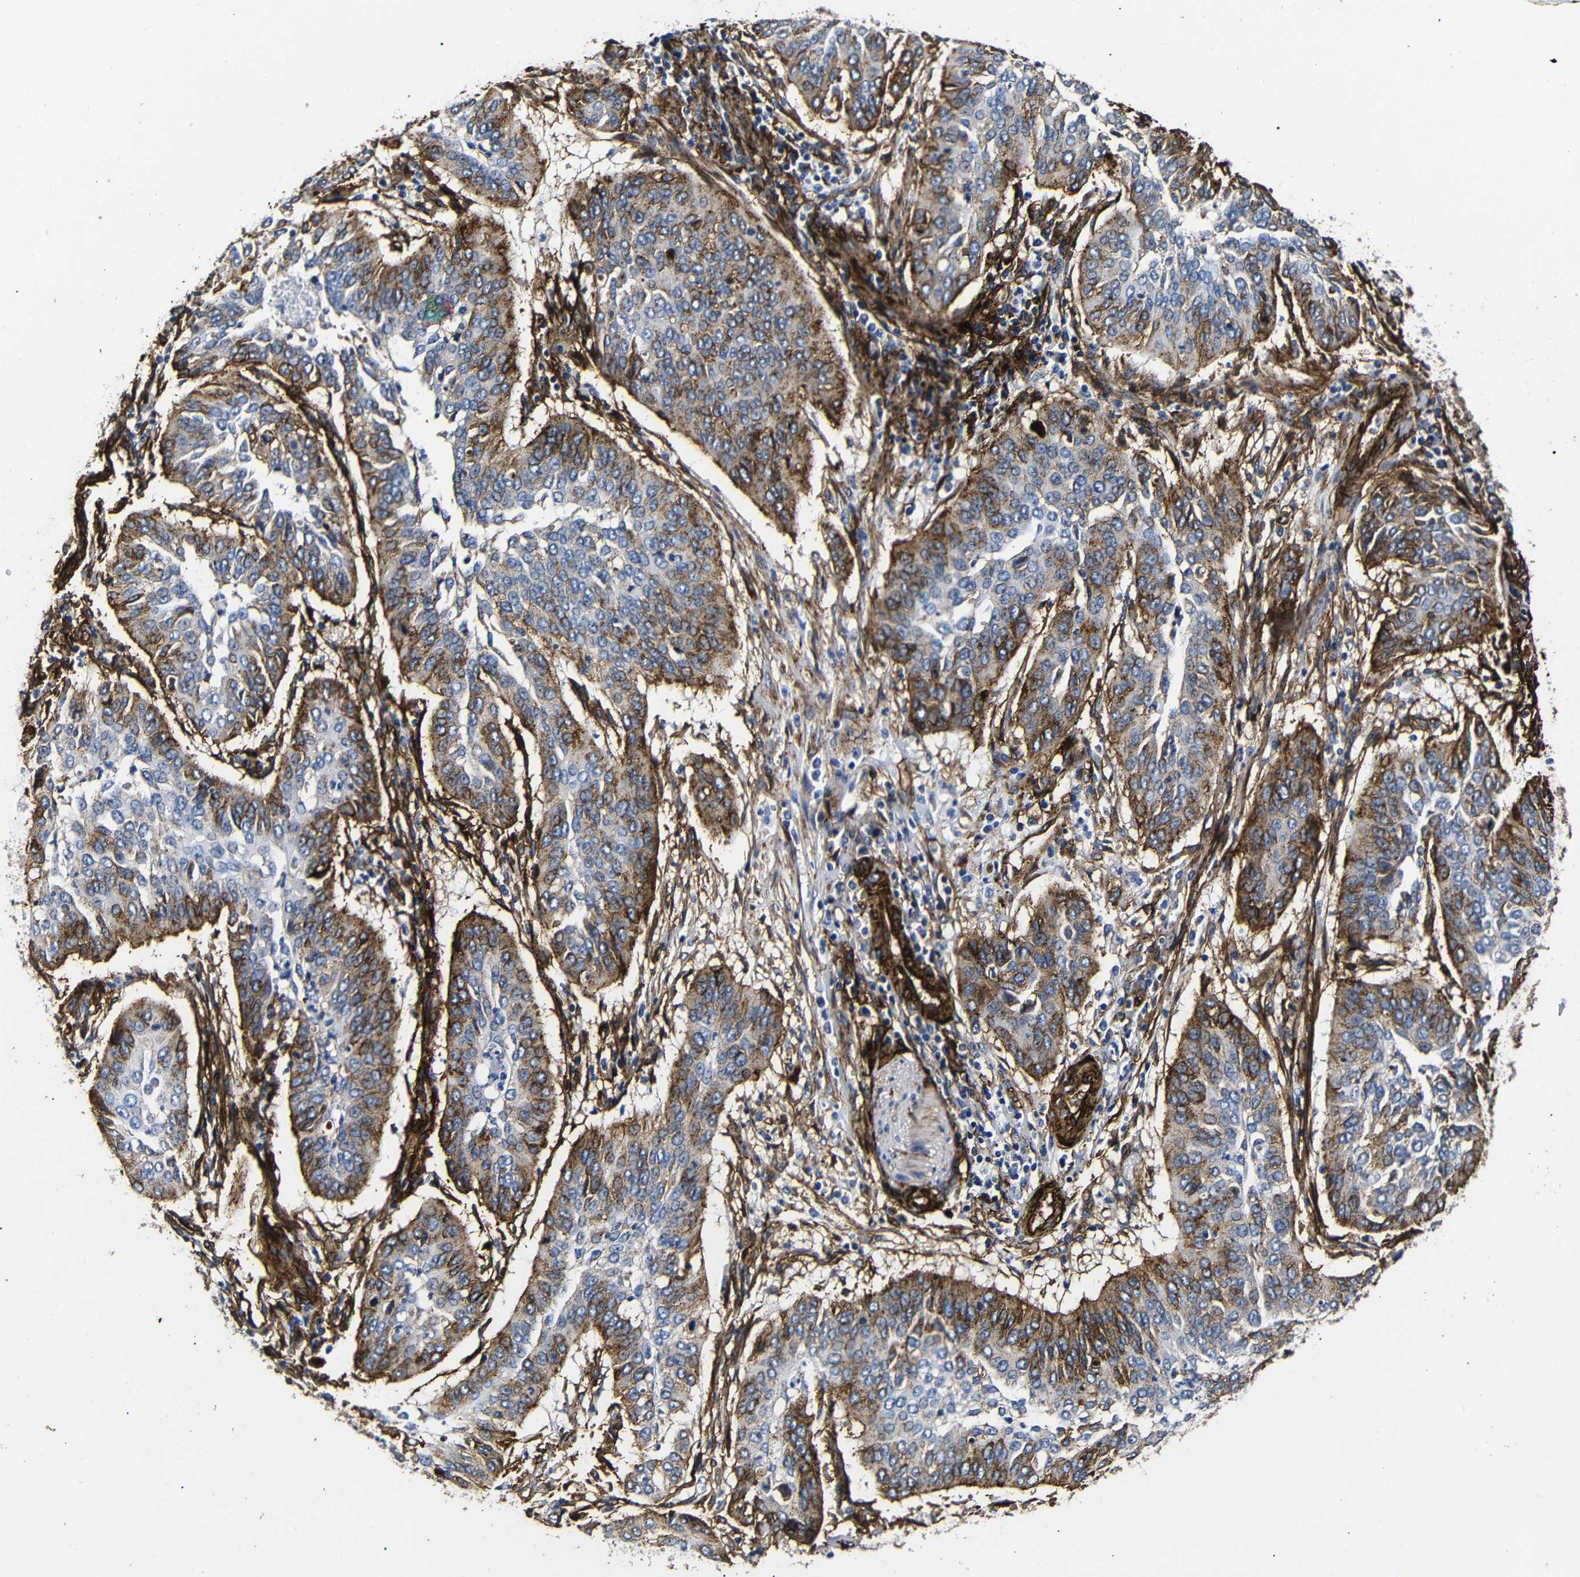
{"staining": {"intensity": "moderate", "quantity": "25%-75%", "location": "cytoplasmic/membranous"}, "tissue": "cervical cancer", "cell_type": "Tumor cells", "image_type": "cancer", "snomed": [{"axis": "morphology", "description": "Normal tissue, NOS"}, {"axis": "morphology", "description": "Squamous cell carcinoma, NOS"}, {"axis": "topography", "description": "Cervix"}], "caption": "Protein analysis of cervical cancer (squamous cell carcinoma) tissue demonstrates moderate cytoplasmic/membranous expression in approximately 25%-75% of tumor cells.", "gene": "CAV2", "patient": {"sex": "female", "age": 39}}